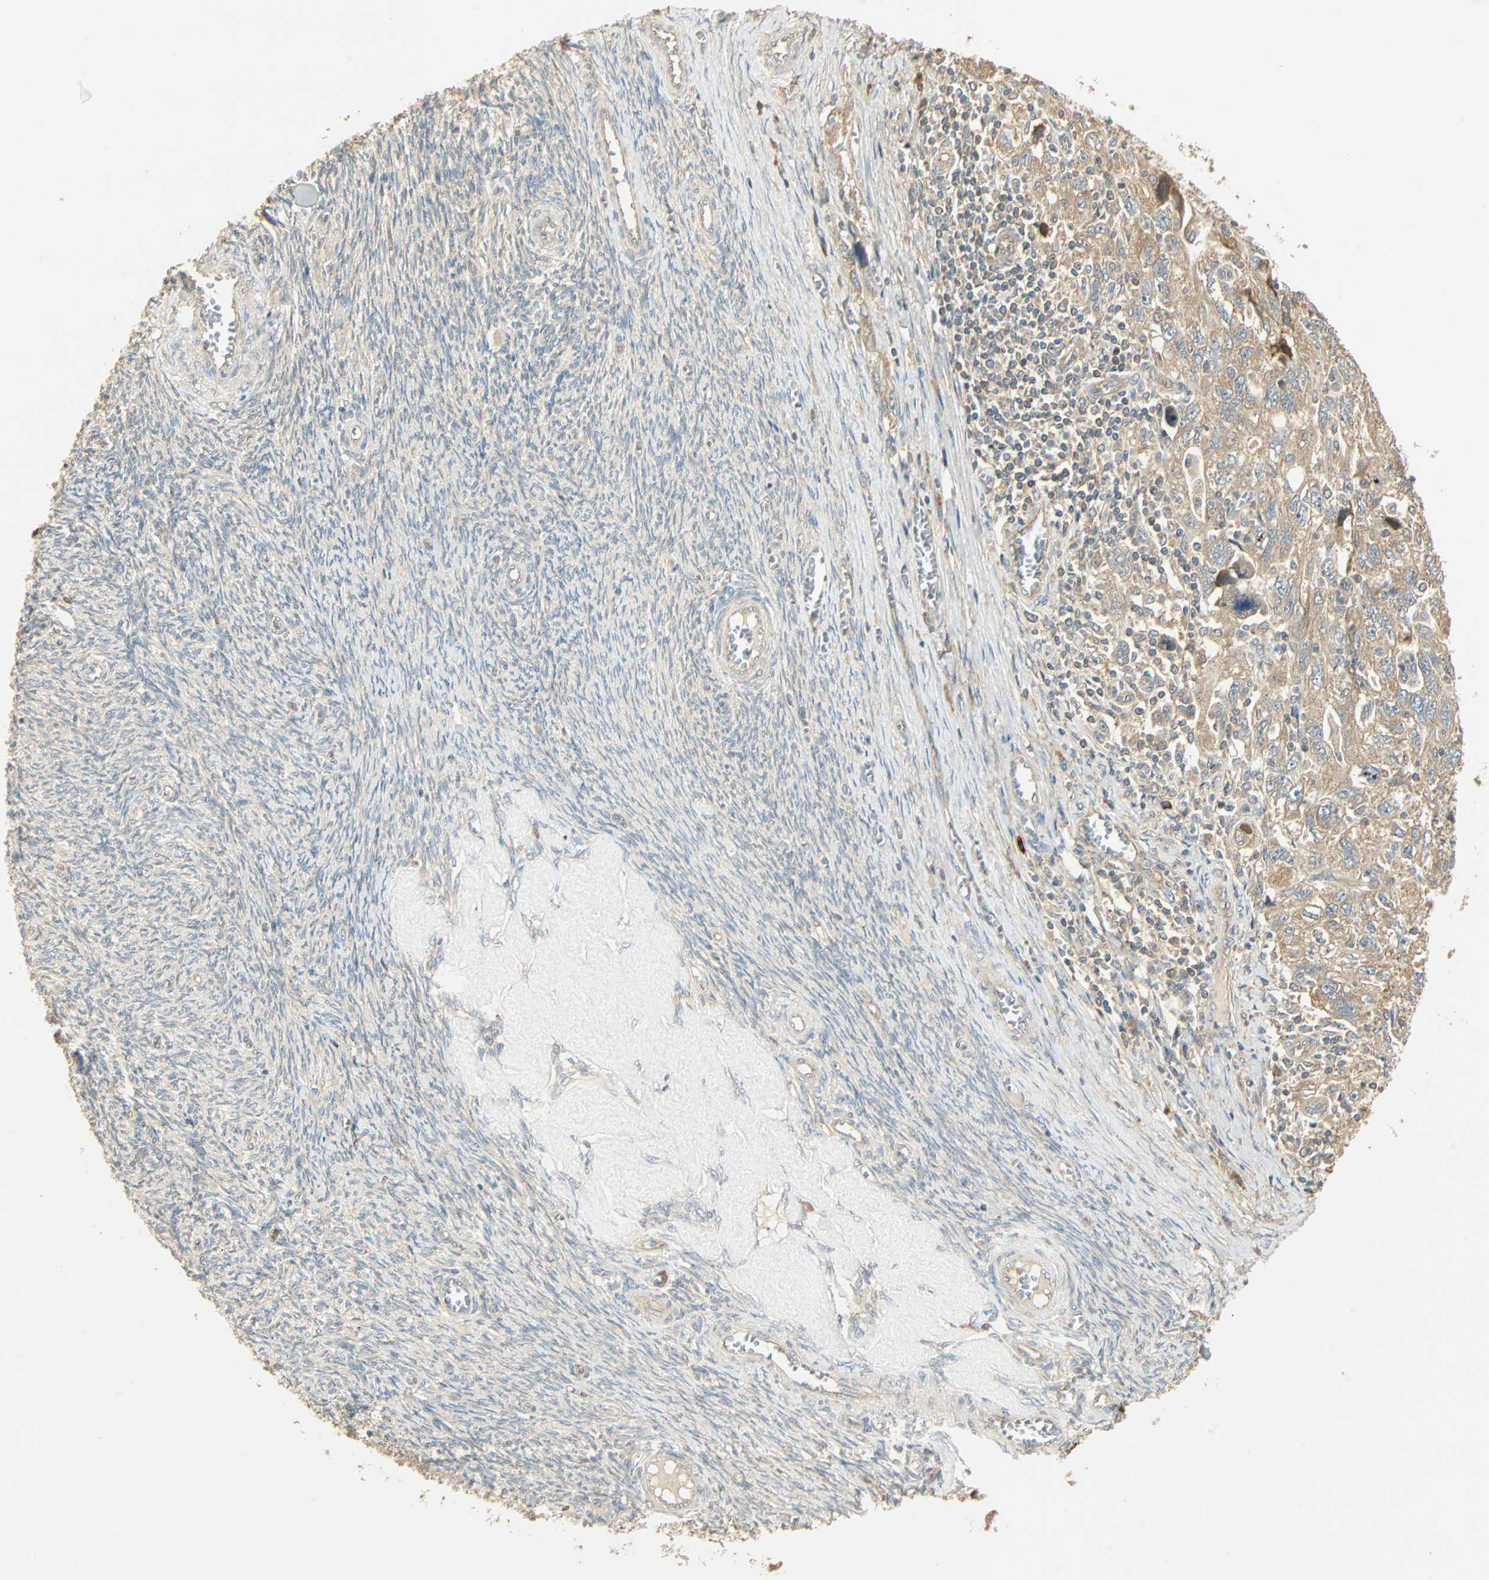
{"staining": {"intensity": "weak", "quantity": ">75%", "location": "cytoplasmic/membranous"}, "tissue": "ovarian cancer", "cell_type": "Tumor cells", "image_type": "cancer", "snomed": [{"axis": "morphology", "description": "Carcinoma, NOS"}, {"axis": "morphology", "description": "Cystadenocarcinoma, serous, NOS"}, {"axis": "topography", "description": "Ovary"}], "caption": "IHC of human ovarian serous cystadenocarcinoma exhibits low levels of weak cytoplasmic/membranous positivity in about >75% of tumor cells. The protein of interest is shown in brown color, while the nuclei are stained blue.", "gene": "GALK1", "patient": {"sex": "female", "age": 69}}